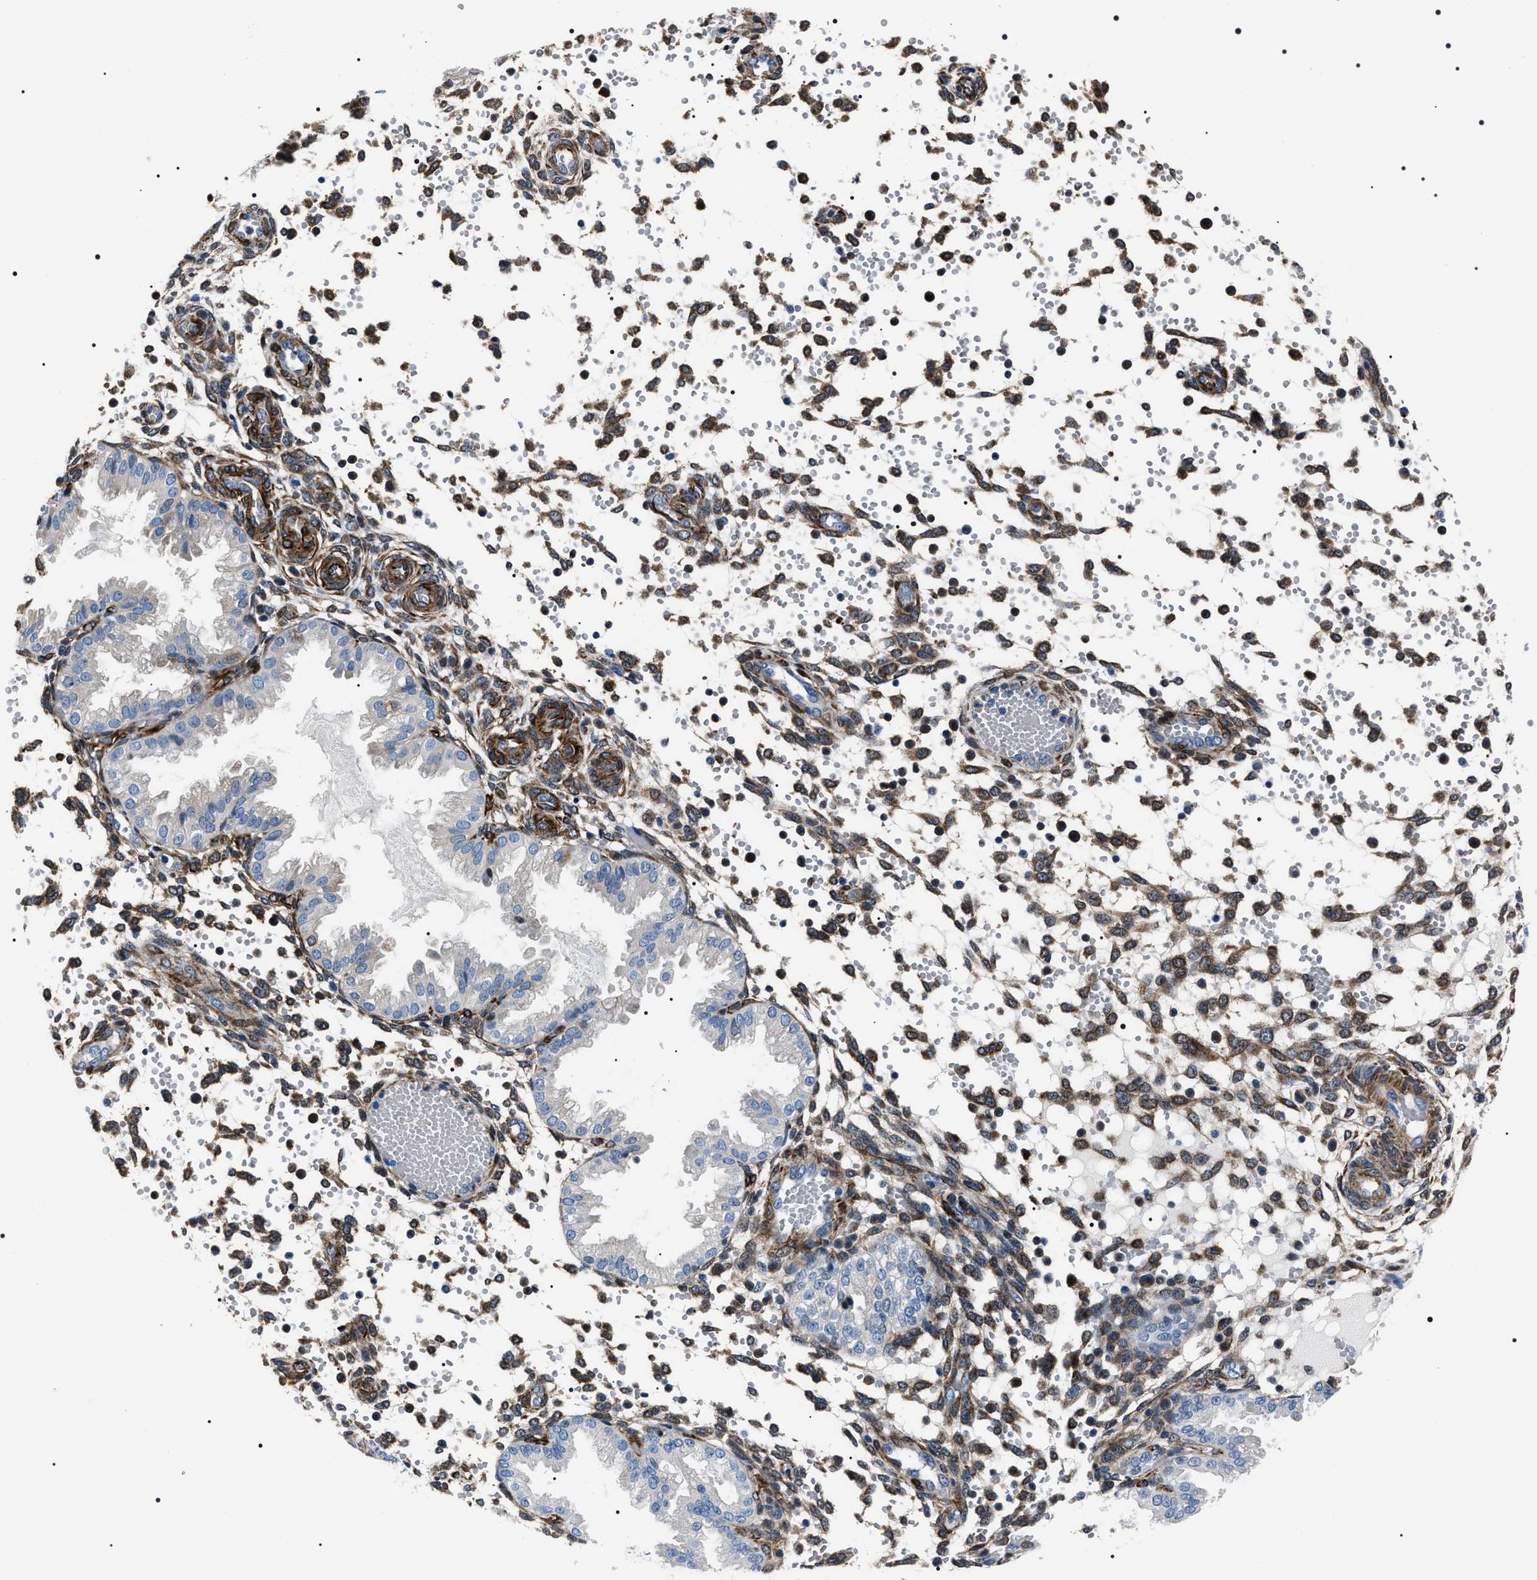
{"staining": {"intensity": "moderate", "quantity": "<25%", "location": "cytoplasmic/membranous"}, "tissue": "endometrium", "cell_type": "Cells in endometrial stroma", "image_type": "normal", "snomed": [{"axis": "morphology", "description": "Normal tissue, NOS"}, {"axis": "topography", "description": "Endometrium"}], "caption": "A brown stain highlights moderate cytoplasmic/membranous expression of a protein in cells in endometrial stroma of normal endometrium.", "gene": "BAG2", "patient": {"sex": "female", "age": 33}}